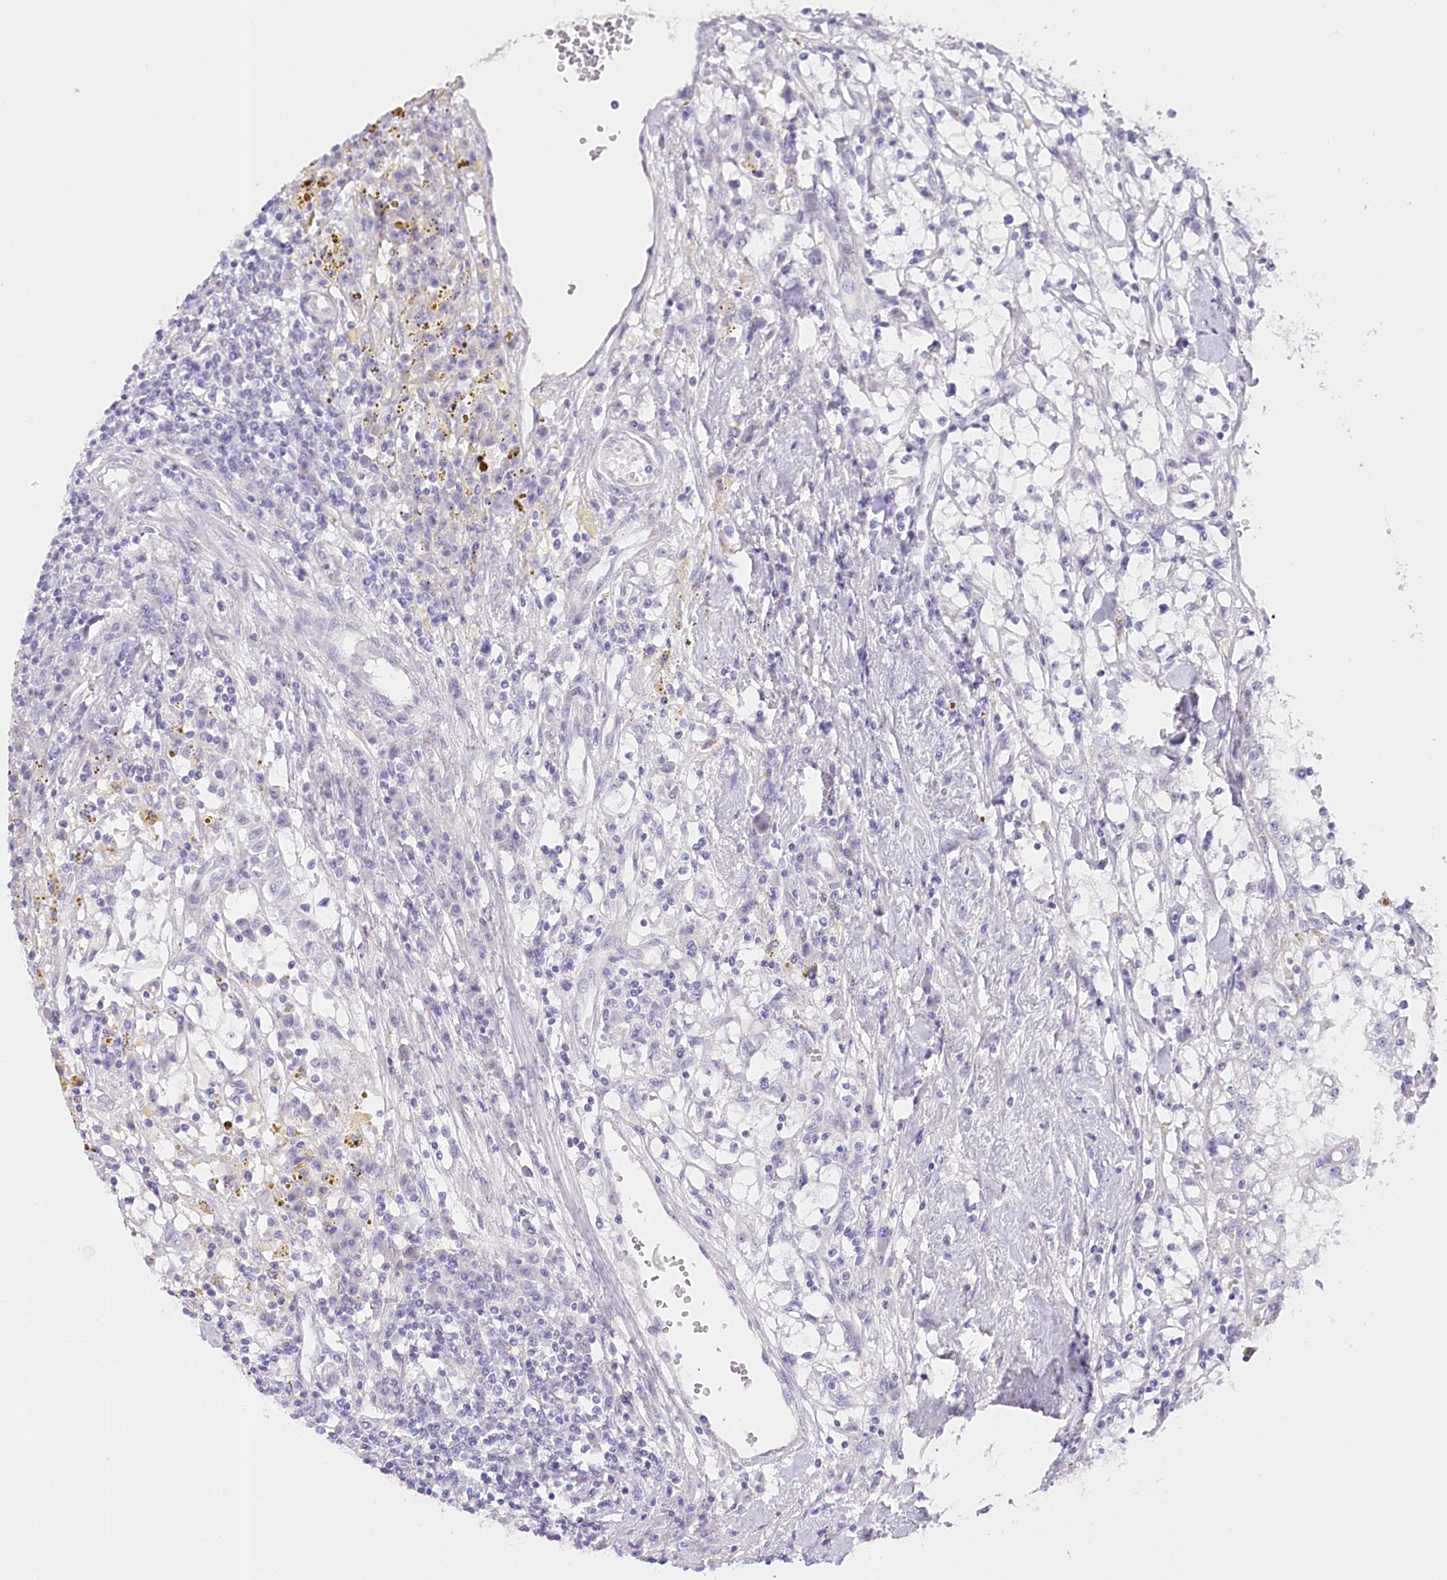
{"staining": {"intensity": "negative", "quantity": "none", "location": "none"}, "tissue": "renal cancer", "cell_type": "Tumor cells", "image_type": "cancer", "snomed": [{"axis": "morphology", "description": "Adenocarcinoma, NOS"}, {"axis": "topography", "description": "Kidney"}], "caption": "Immunohistochemistry of renal cancer (adenocarcinoma) demonstrates no staining in tumor cells.", "gene": "CSN3", "patient": {"sex": "male", "age": 56}}